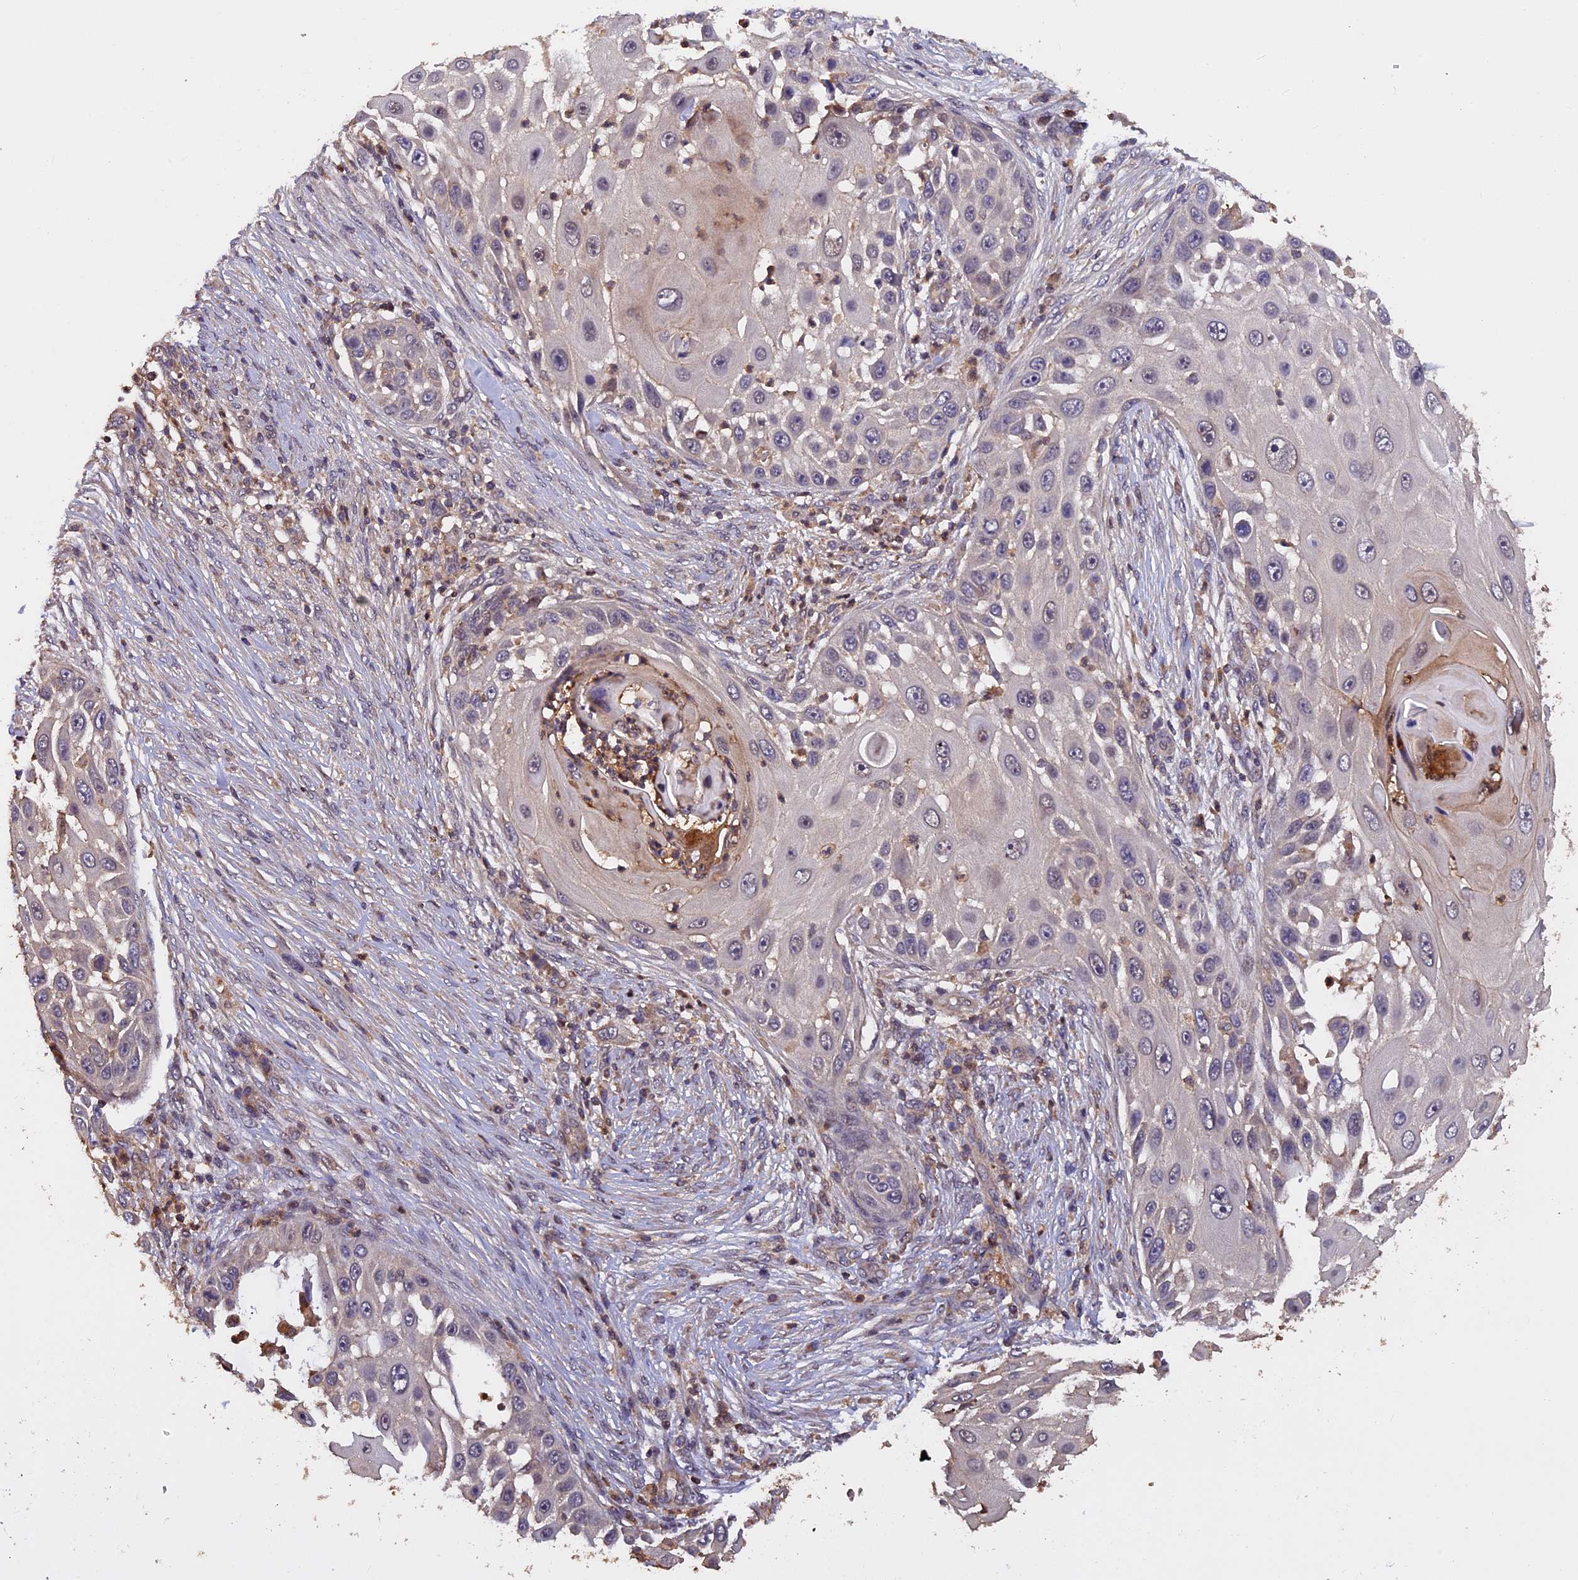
{"staining": {"intensity": "weak", "quantity": "<25%", "location": "cytoplasmic/membranous"}, "tissue": "skin cancer", "cell_type": "Tumor cells", "image_type": "cancer", "snomed": [{"axis": "morphology", "description": "Squamous cell carcinoma, NOS"}, {"axis": "topography", "description": "Skin"}], "caption": "The histopathology image reveals no staining of tumor cells in squamous cell carcinoma (skin). (Stains: DAB (3,3'-diaminobenzidine) immunohistochemistry (IHC) with hematoxylin counter stain, Microscopy: brightfield microscopy at high magnification).", "gene": "PKD2L2", "patient": {"sex": "female", "age": 44}}